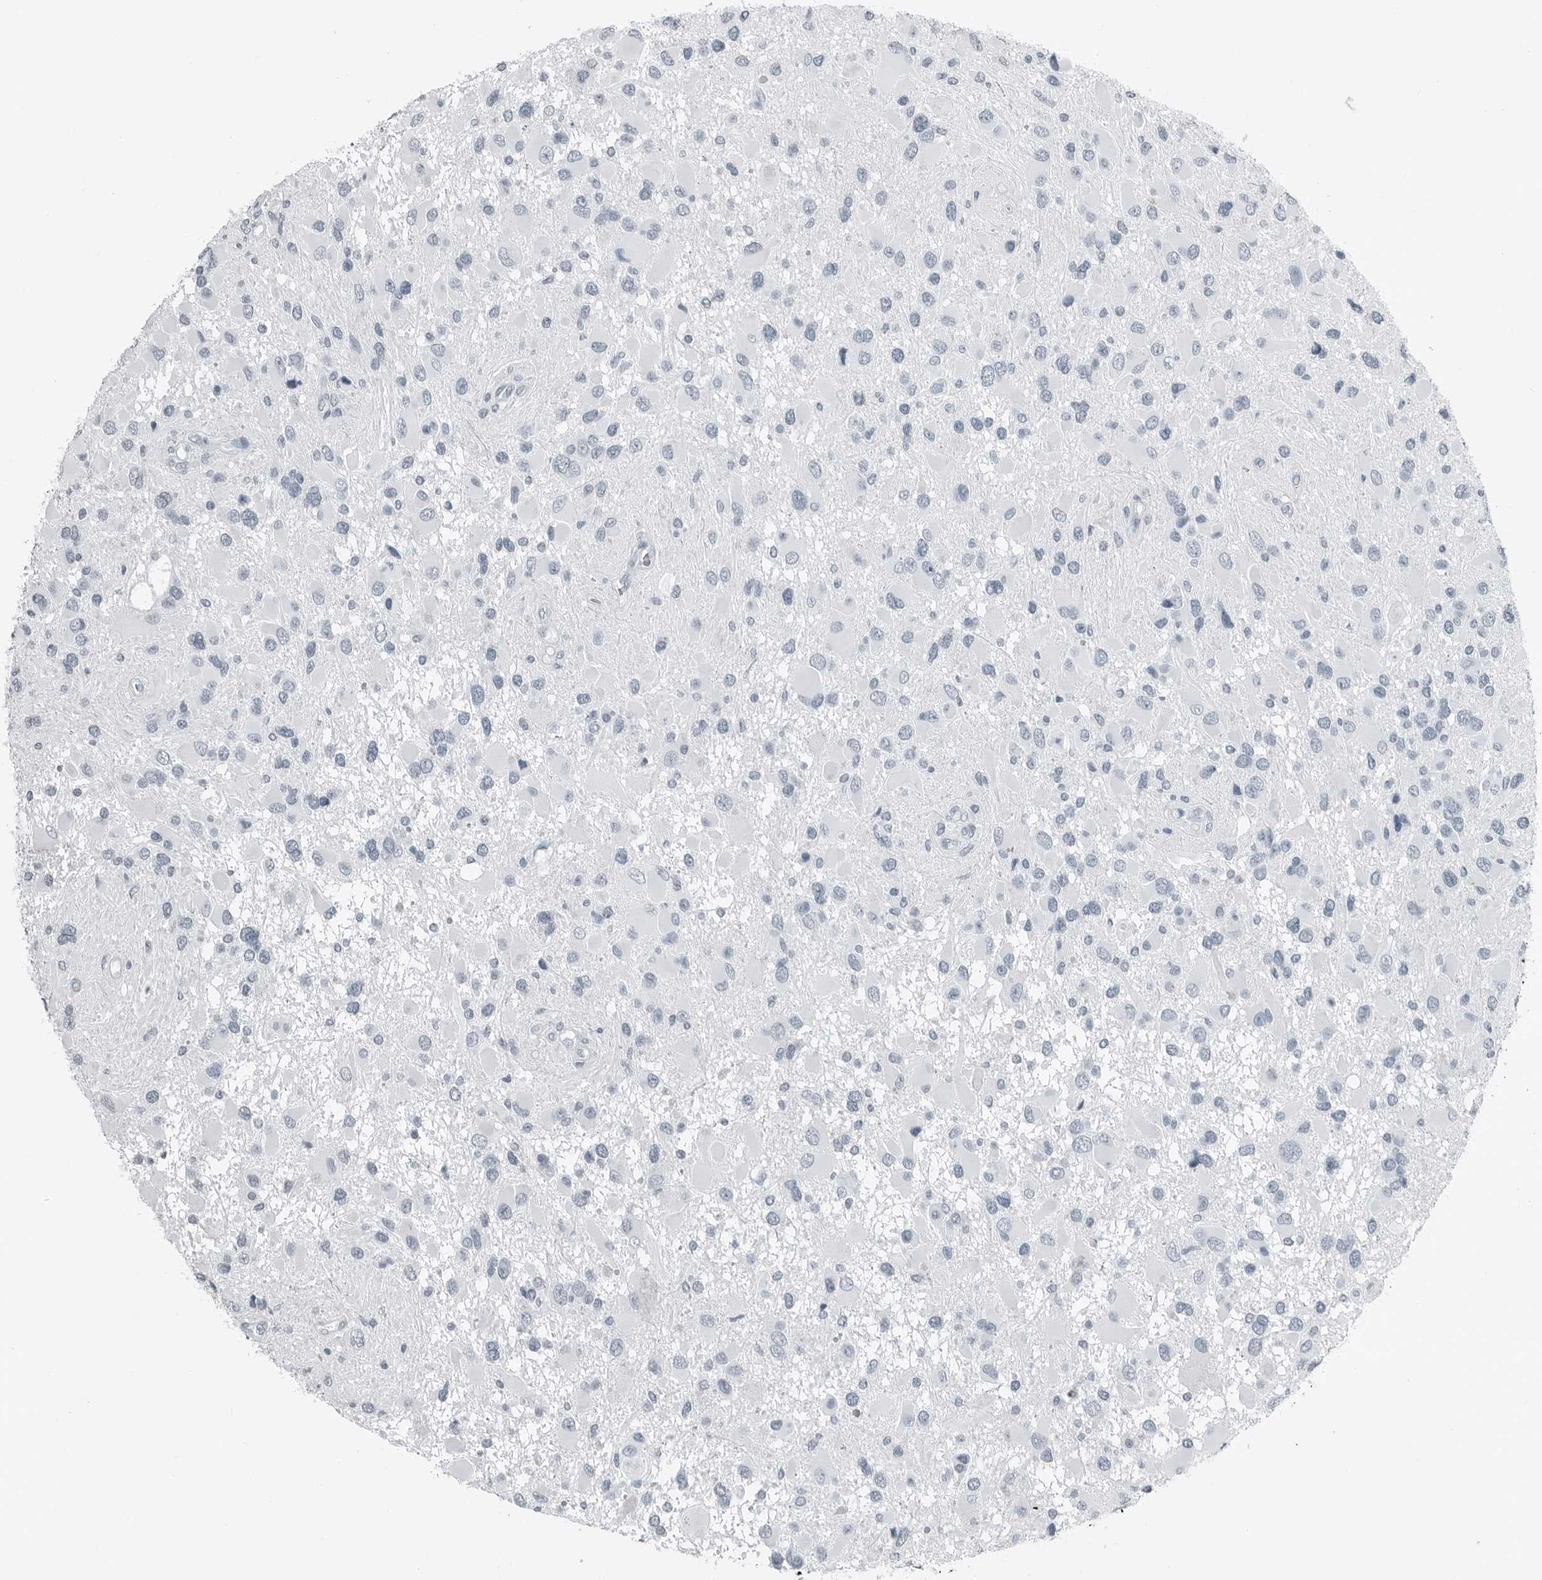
{"staining": {"intensity": "negative", "quantity": "none", "location": "none"}, "tissue": "glioma", "cell_type": "Tumor cells", "image_type": "cancer", "snomed": [{"axis": "morphology", "description": "Glioma, malignant, High grade"}, {"axis": "topography", "description": "Brain"}], "caption": "IHC of human malignant glioma (high-grade) demonstrates no staining in tumor cells.", "gene": "PRSS1", "patient": {"sex": "male", "age": 53}}